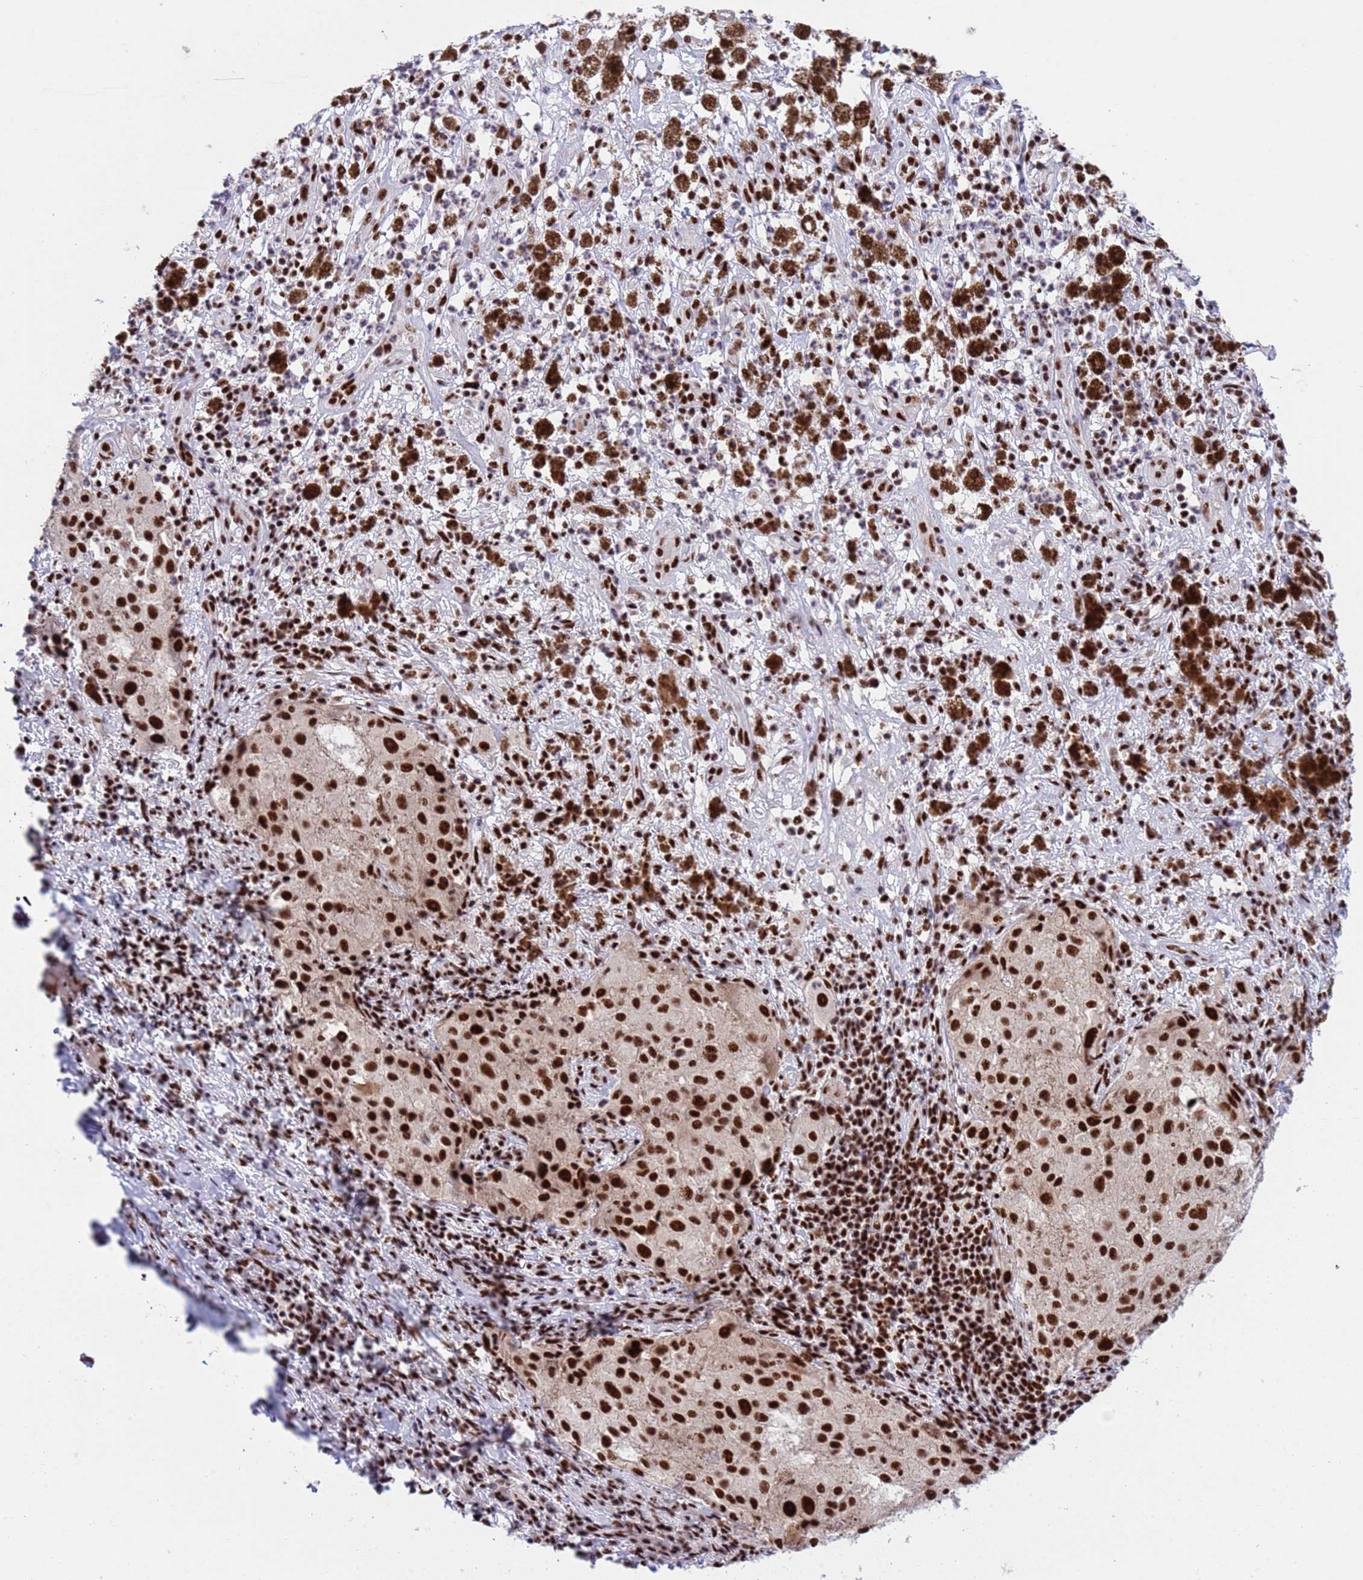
{"staining": {"intensity": "strong", "quantity": ">75%", "location": "nuclear"}, "tissue": "melanoma", "cell_type": "Tumor cells", "image_type": "cancer", "snomed": [{"axis": "morphology", "description": "Necrosis, NOS"}, {"axis": "morphology", "description": "Malignant melanoma, NOS"}, {"axis": "topography", "description": "Skin"}], "caption": "High-magnification brightfield microscopy of melanoma stained with DAB (brown) and counterstained with hematoxylin (blue). tumor cells exhibit strong nuclear expression is seen in about>75% of cells.", "gene": "THOC2", "patient": {"sex": "female", "age": 87}}